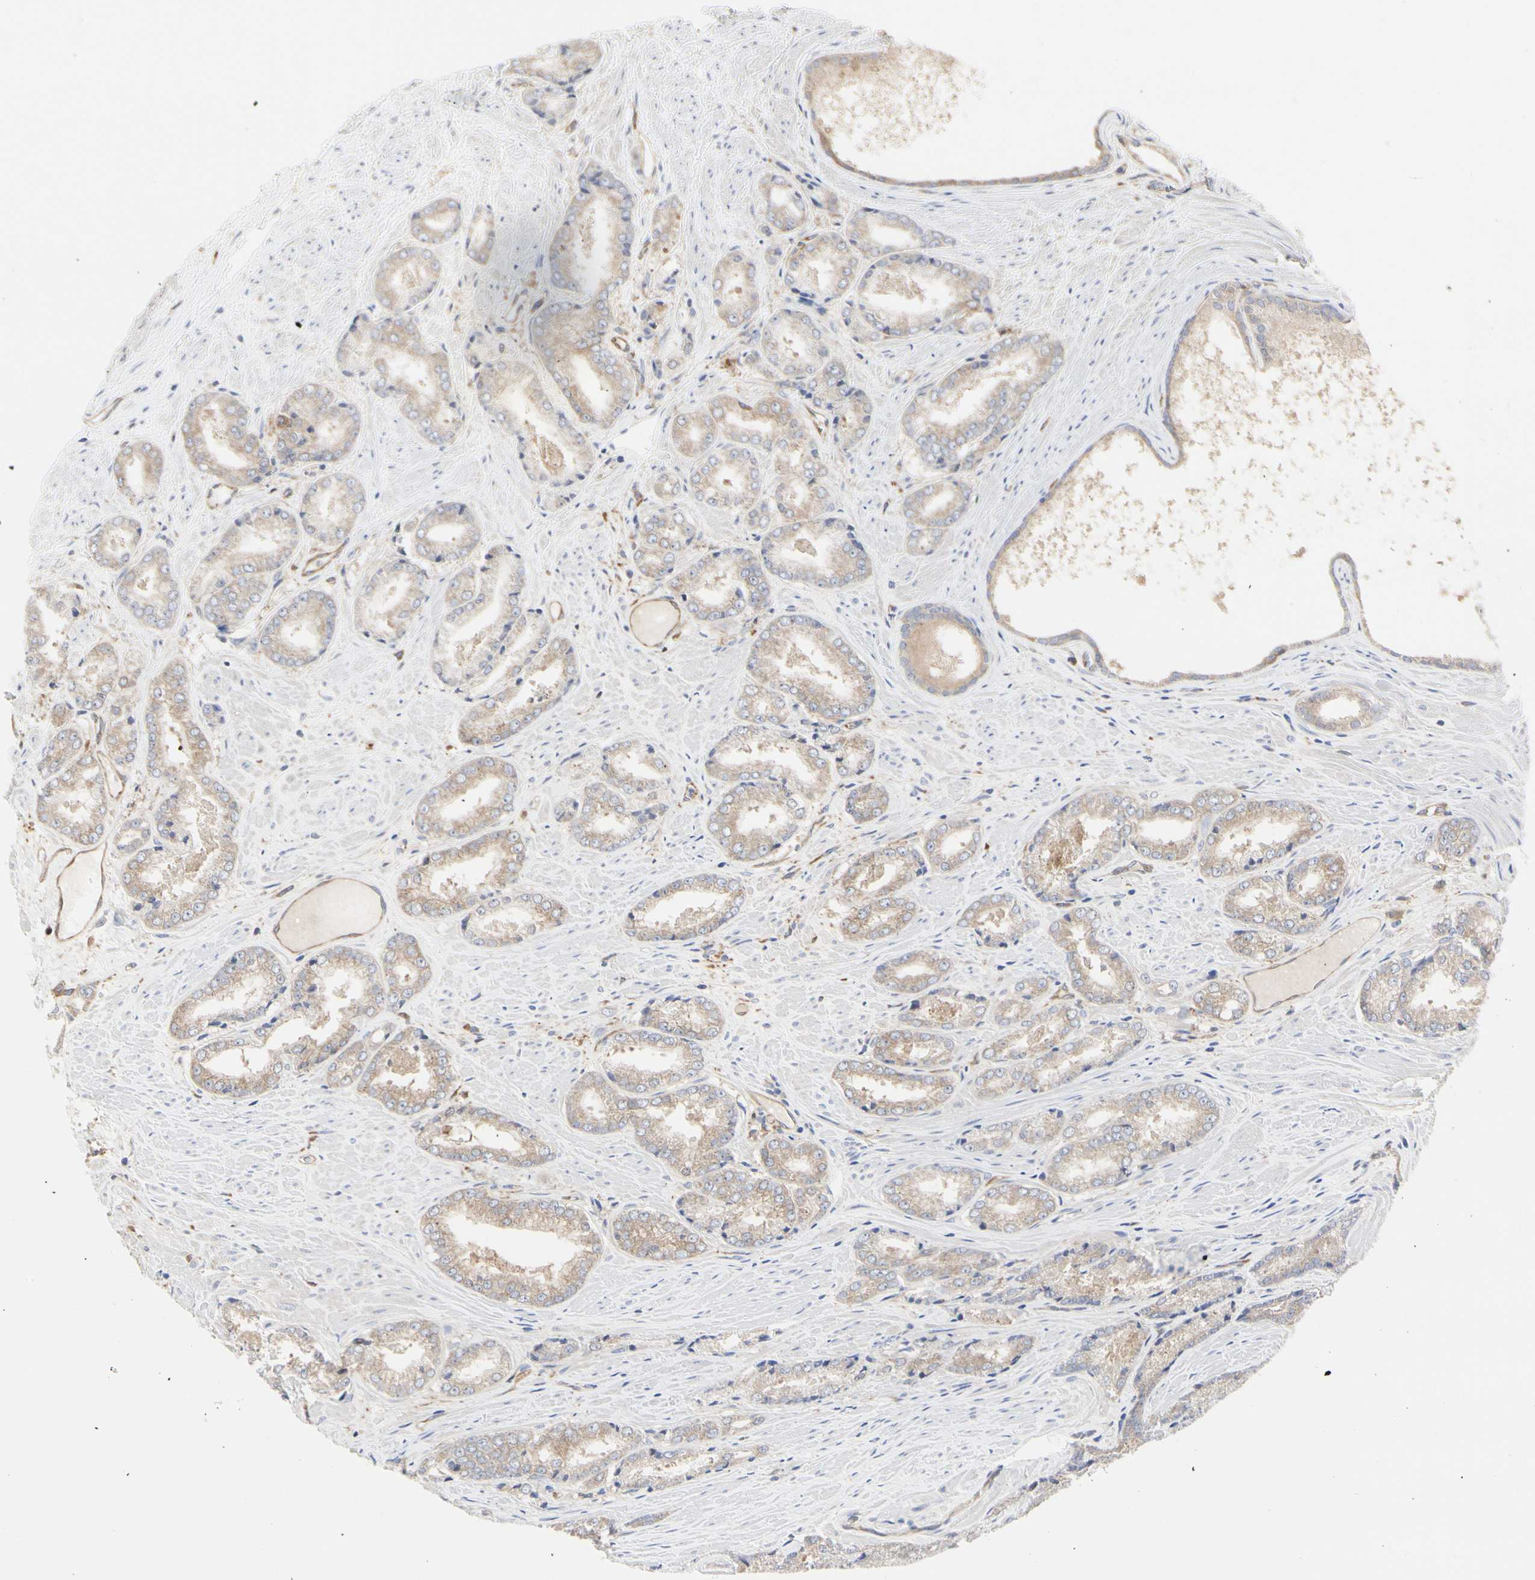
{"staining": {"intensity": "weak", "quantity": ">75%", "location": "cytoplasmic/membranous"}, "tissue": "prostate cancer", "cell_type": "Tumor cells", "image_type": "cancer", "snomed": [{"axis": "morphology", "description": "Adenocarcinoma, Low grade"}, {"axis": "topography", "description": "Prostate"}], "caption": "DAB (3,3'-diaminobenzidine) immunohistochemical staining of prostate cancer (adenocarcinoma (low-grade)) shows weak cytoplasmic/membranous protein expression in about >75% of tumor cells.", "gene": "C3orf52", "patient": {"sex": "male", "age": 64}}